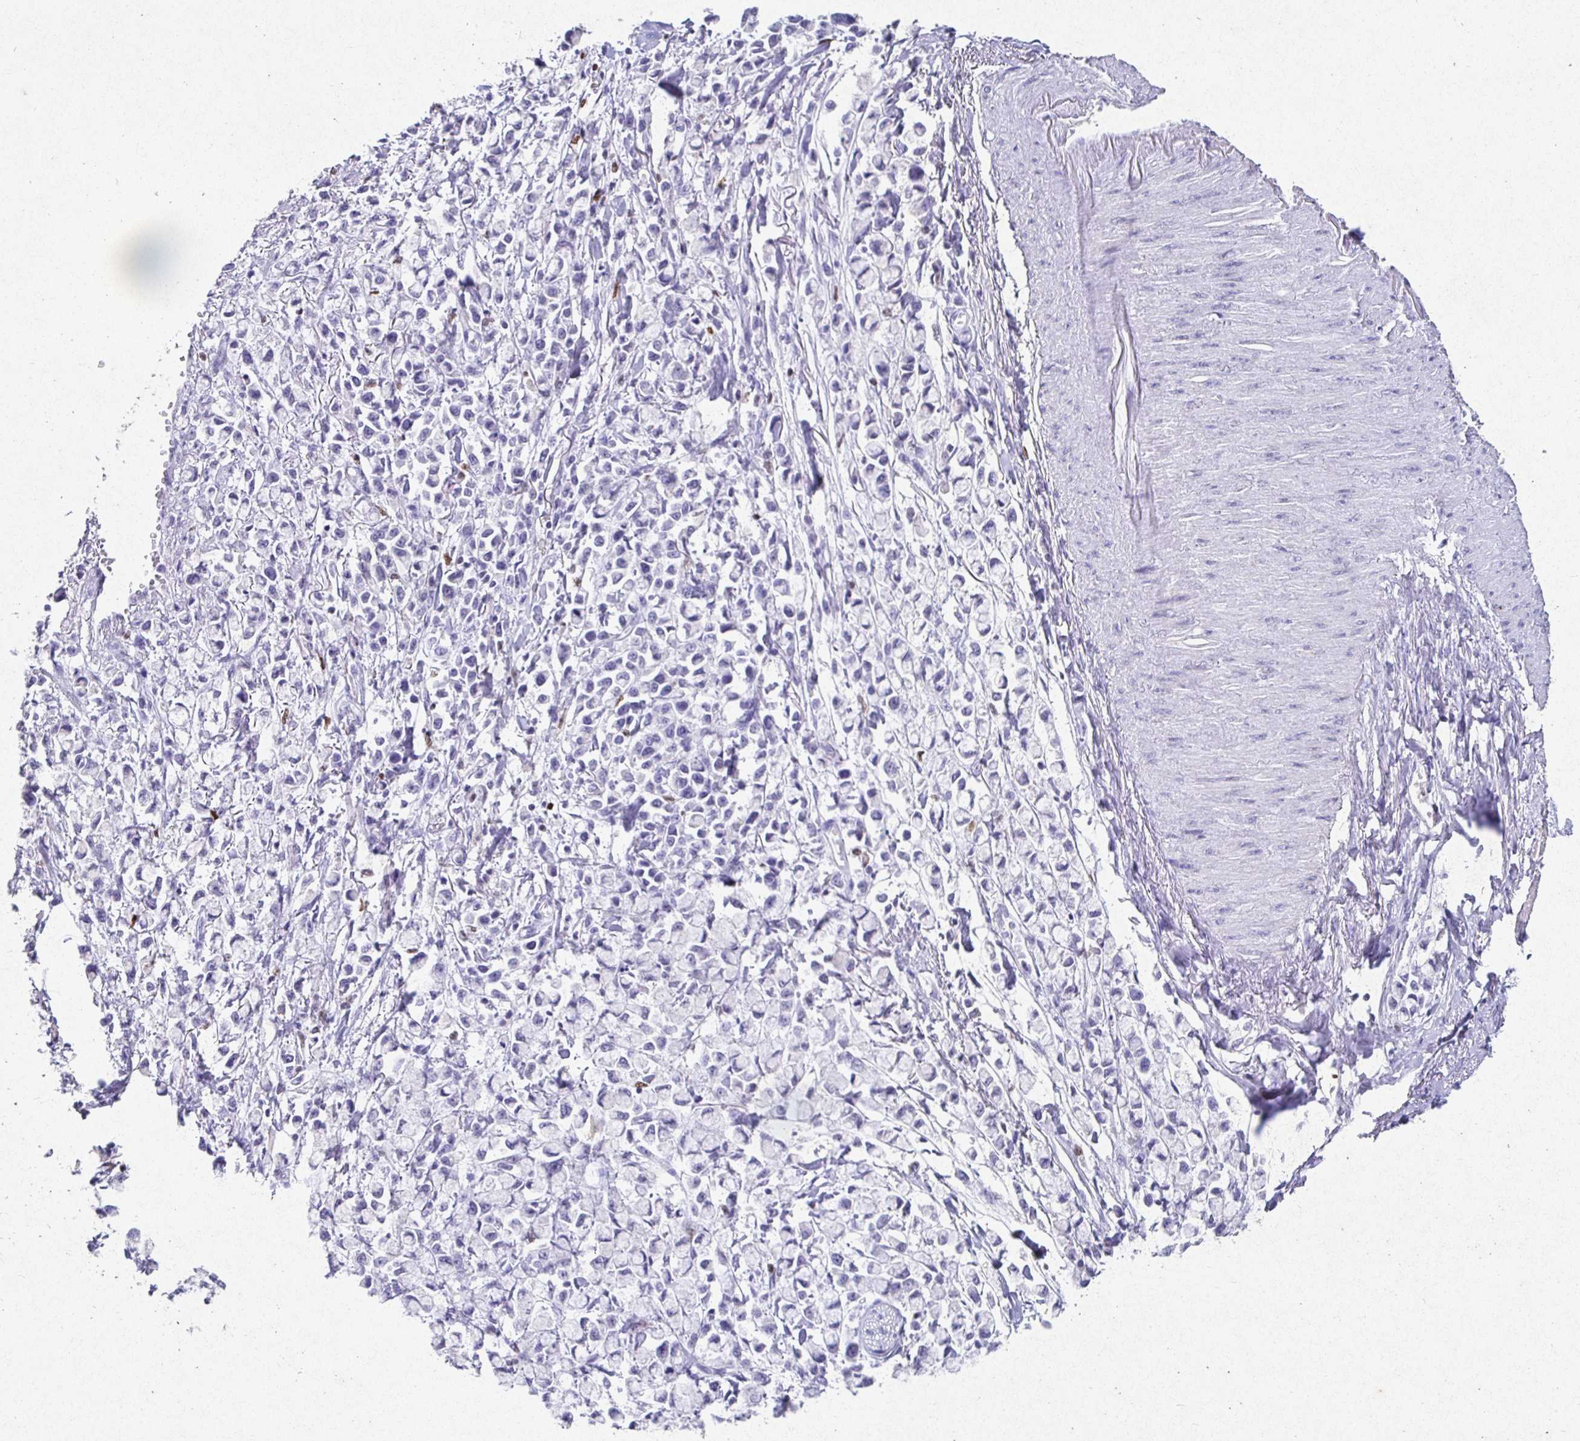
{"staining": {"intensity": "negative", "quantity": "none", "location": "none"}, "tissue": "stomach cancer", "cell_type": "Tumor cells", "image_type": "cancer", "snomed": [{"axis": "morphology", "description": "Adenocarcinoma, NOS"}, {"axis": "topography", "description": "Stomach"}], "caption": "This is an immunohistochemistry (IHC) image of stomach cancer. There is no expression in tumor cells.", "gene": "SATB1", "patient": {"sex": "female", "age": 81}}